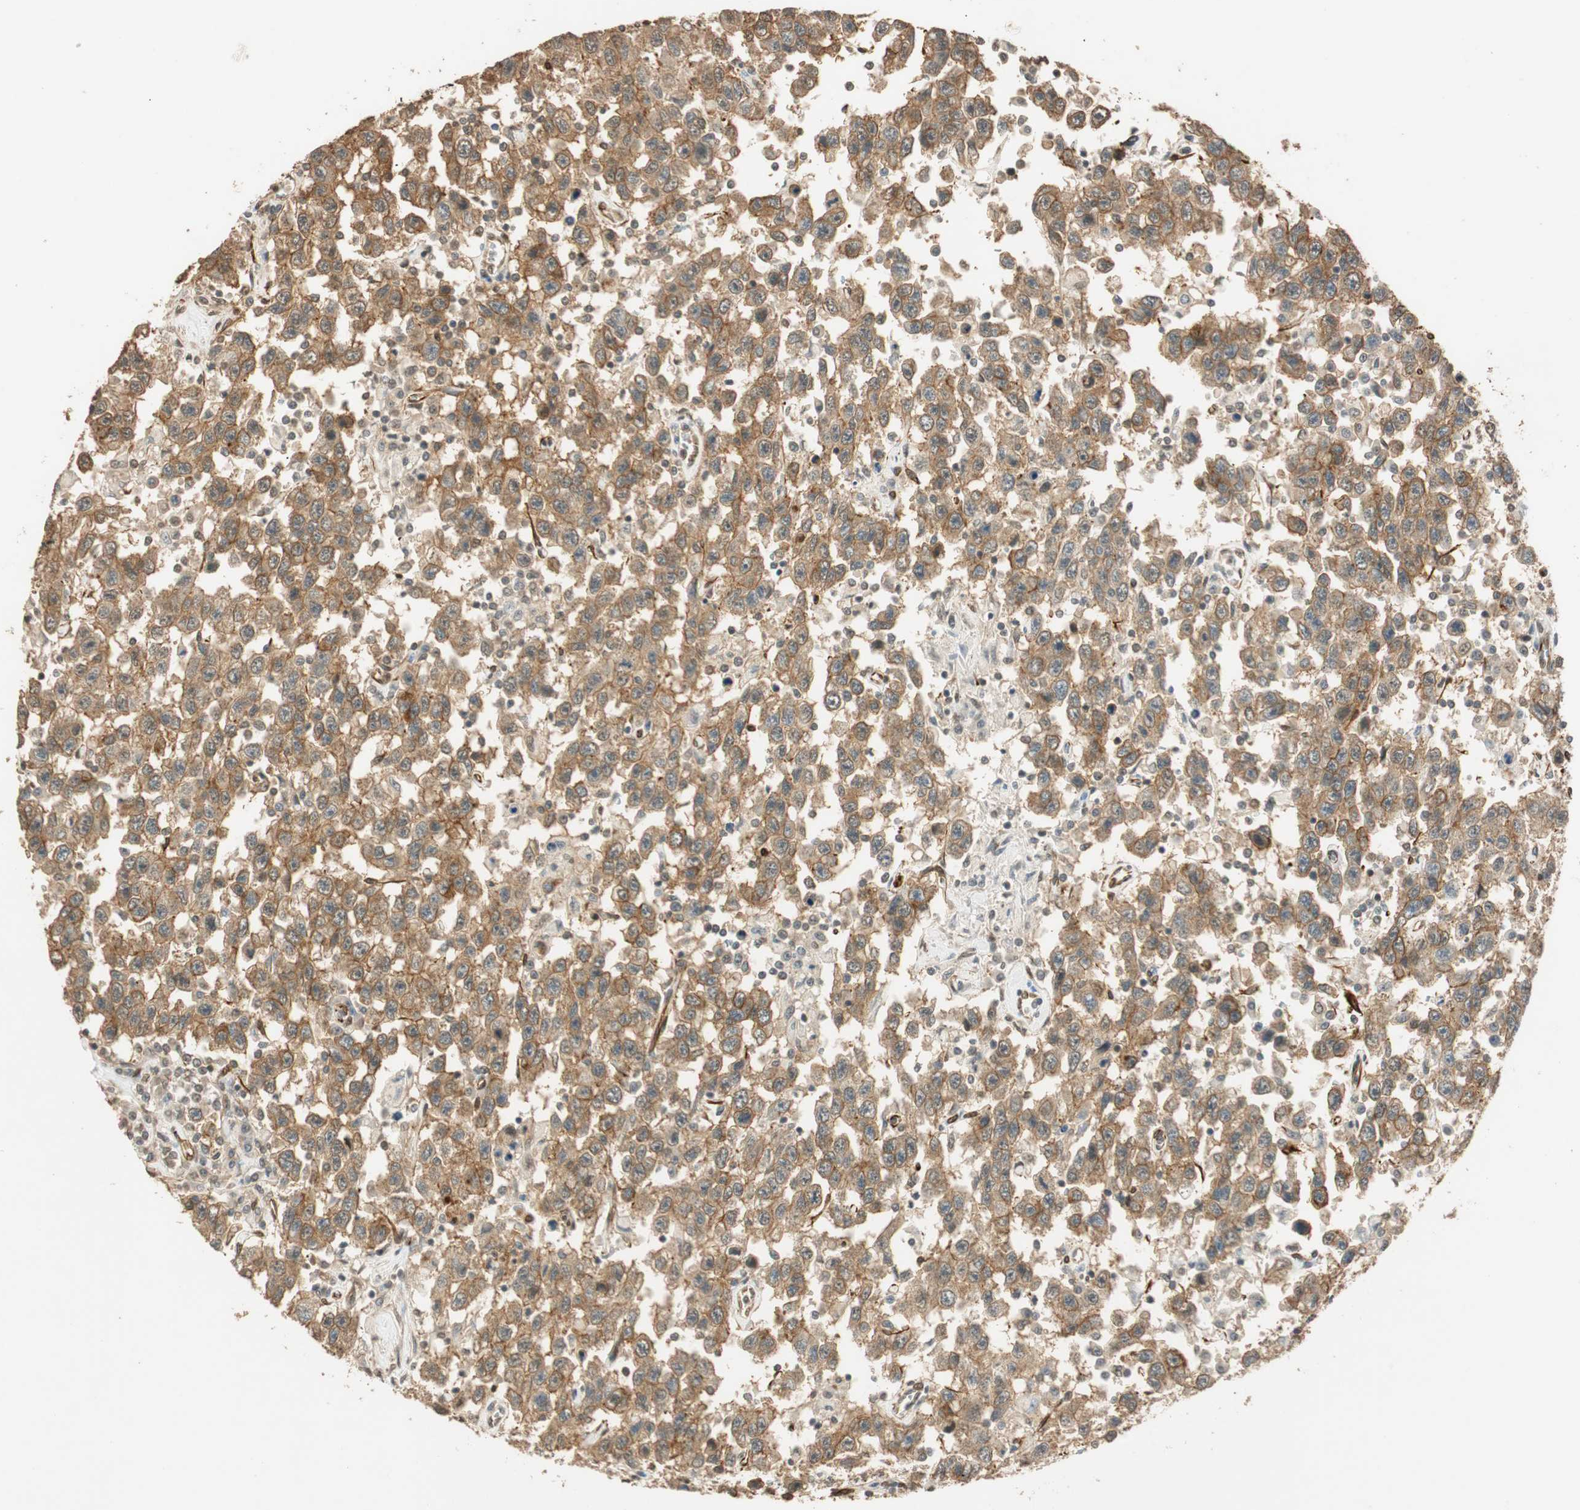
{"staining": {"intensity": "moderate", "quantity": ">75%", "location": "cytoplasmic/membranous"}, "tissue": "testis cancer", "cell_type": "Tumor cells", "image_type": "cancer", "snomed": [{"axis": "morphology", "description": "Seminoma, NOS"}, {"axis": "topography", "description": "Testis"}], "caption": "Immunohistochemical staining of testis cancer displays medium levels of moderate cytoplasmic/membranous positivity in approximately >75% of tumor cells.", "gene": "NES", "patient": {"sex": "male", "age": 41}}